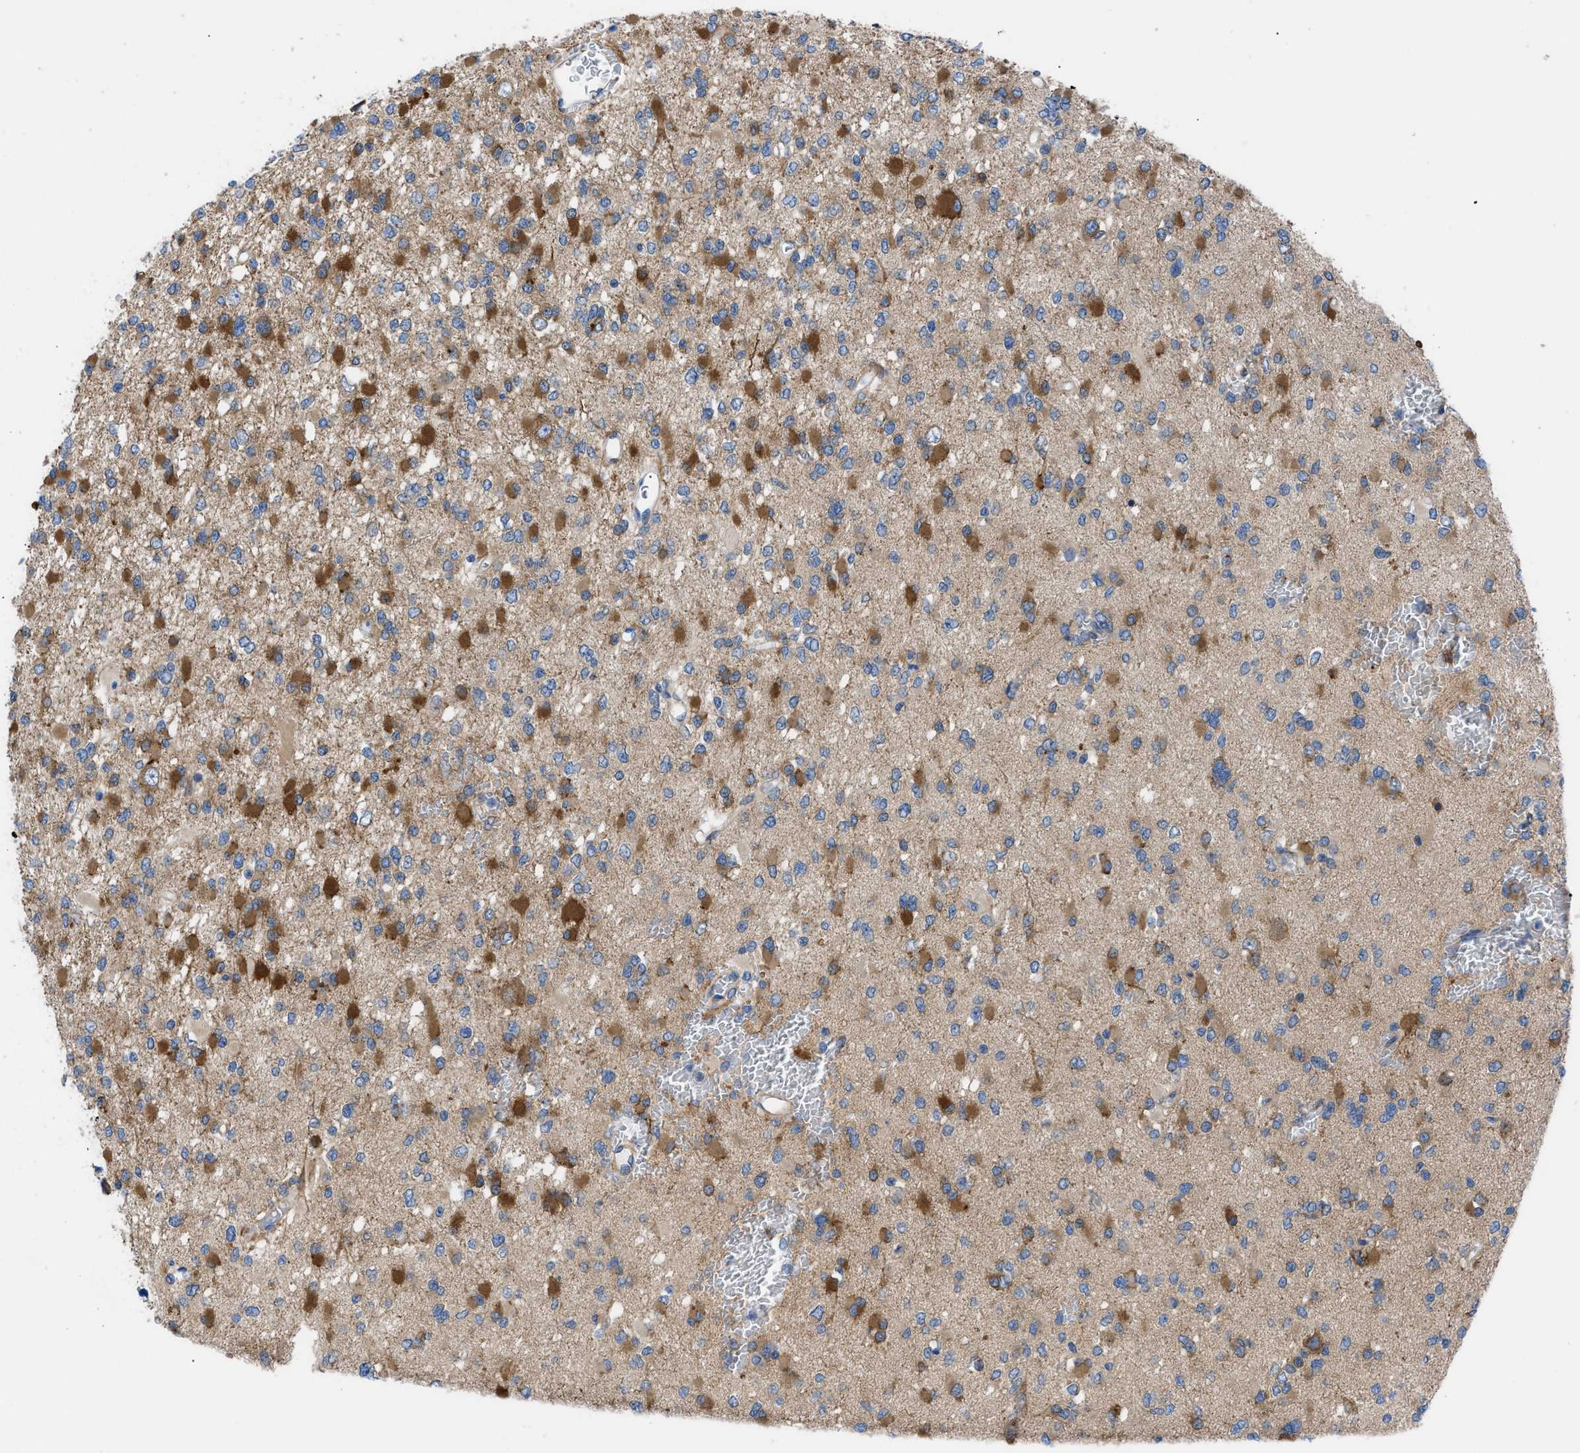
{"staining": {"intensity": "moderate", "quantity": ">75%", "location": "cytoplasmic/membranous"}, "tissue": "glioma", "cell_type": "Tumor cells", "image_type": "cancer", "snomed": [{"axis": "morphology", "description": "Glioma, malignant, Low grade"}, {"axis": "topography", "description": "Brain"}], "caption": "Immunohistochemistry photomicrograph of human low-grade glioma (malignant) stained for a protein (brown), which reveals medium levels of moderate cytoplasmic/membranous expression in approximately >75% of tumor cells.", "gene": "HSPB8", "patient": {"sex": "female", "age": 22}}